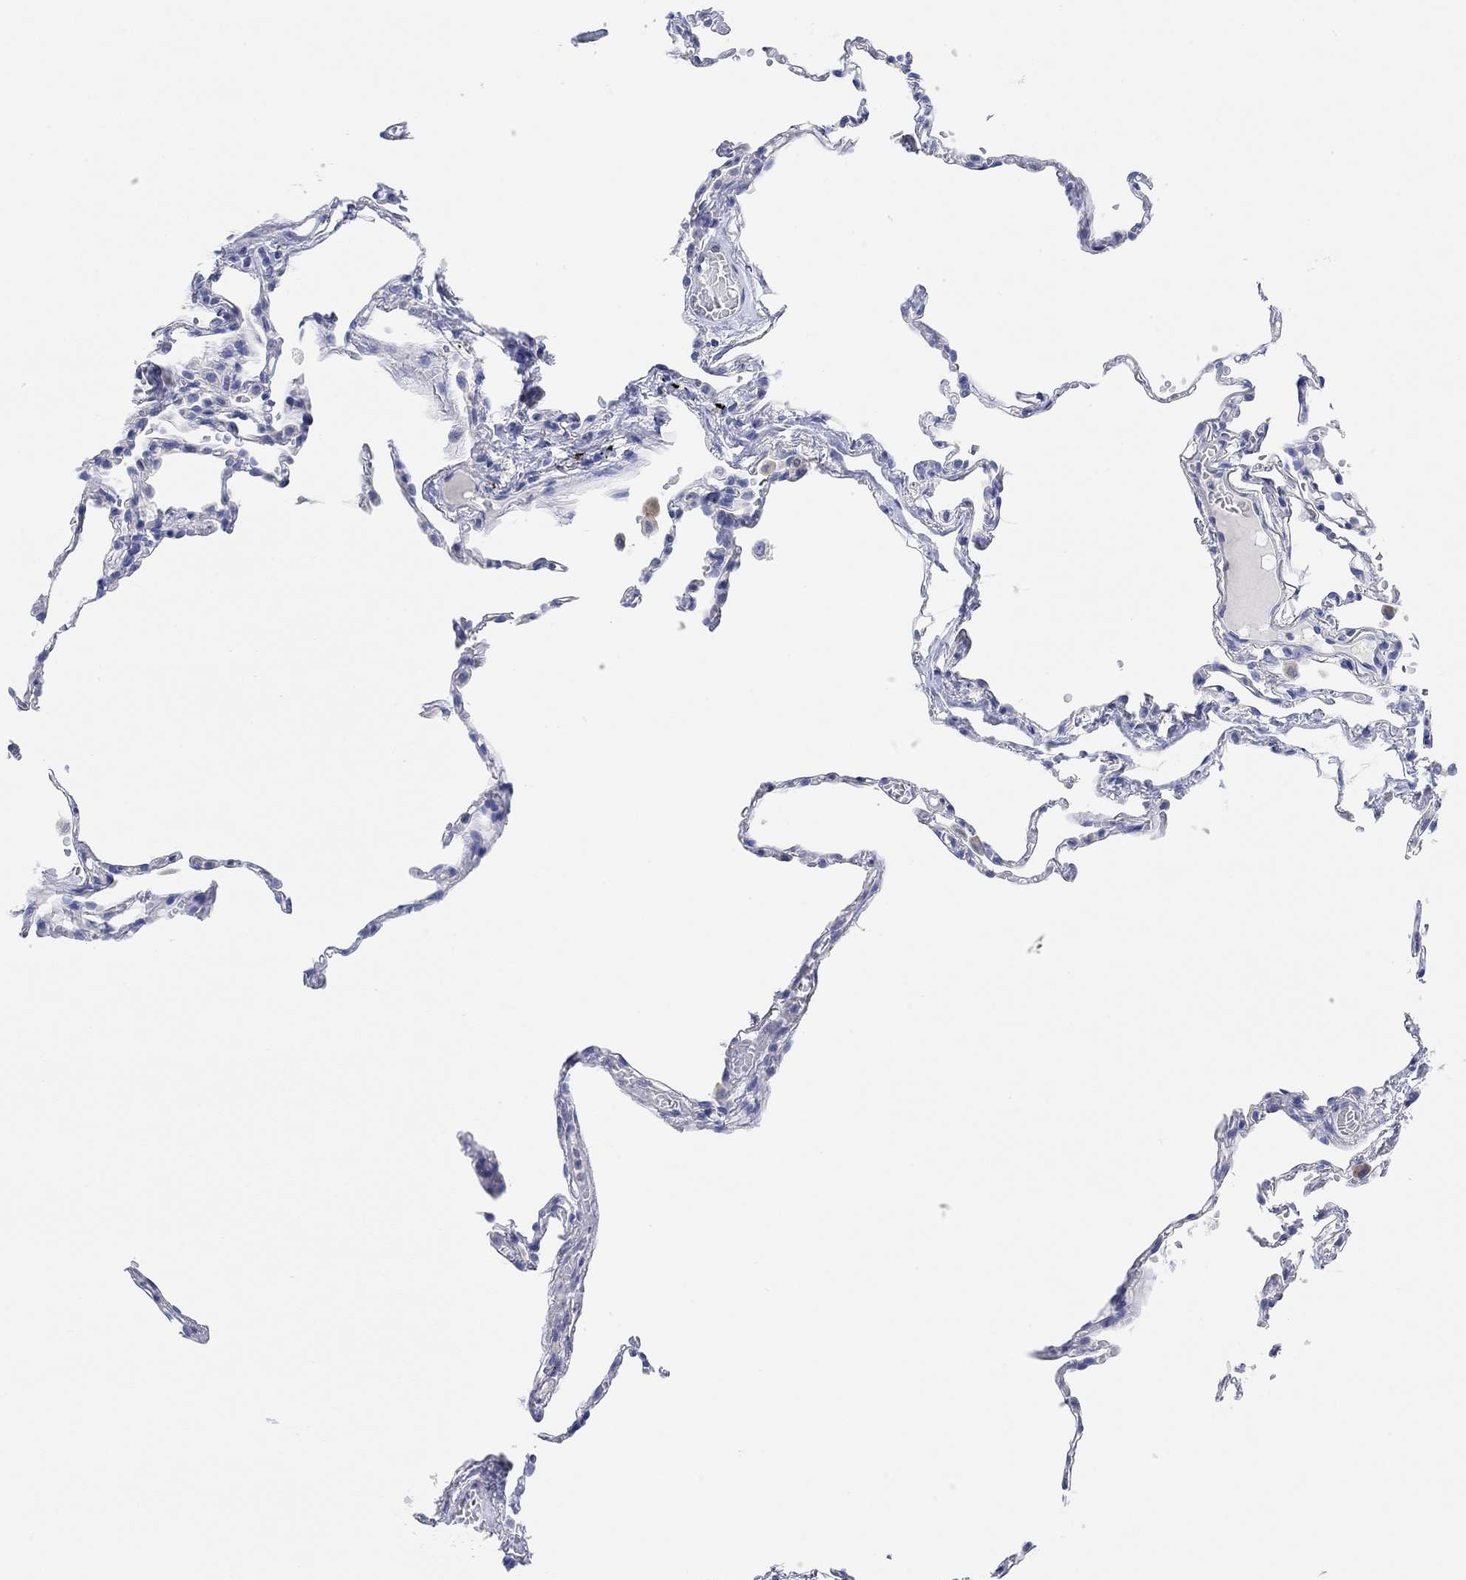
{"staining": {"intensity": "weak", "quantity": "<25%", "location": "cytoplasmic/membranous"}, "tissue": "lung", "cell_type": "Alveolar cells", "image_type": "normal", "snomed": [{"axis": "morphology", "description": "Normal tissue, NOS"}, {"axis": "topography", "description": "Lung"}], "caption": "Unremarkable lung was stained to show a protein in brown. There is no significant staining in alveolar cells. (DAB (3,3'-diaminobenzidine) immunohistochemistry, high magnification).", "gene": "VAT1L", "patient": {"sex": "male", "age": 78}}